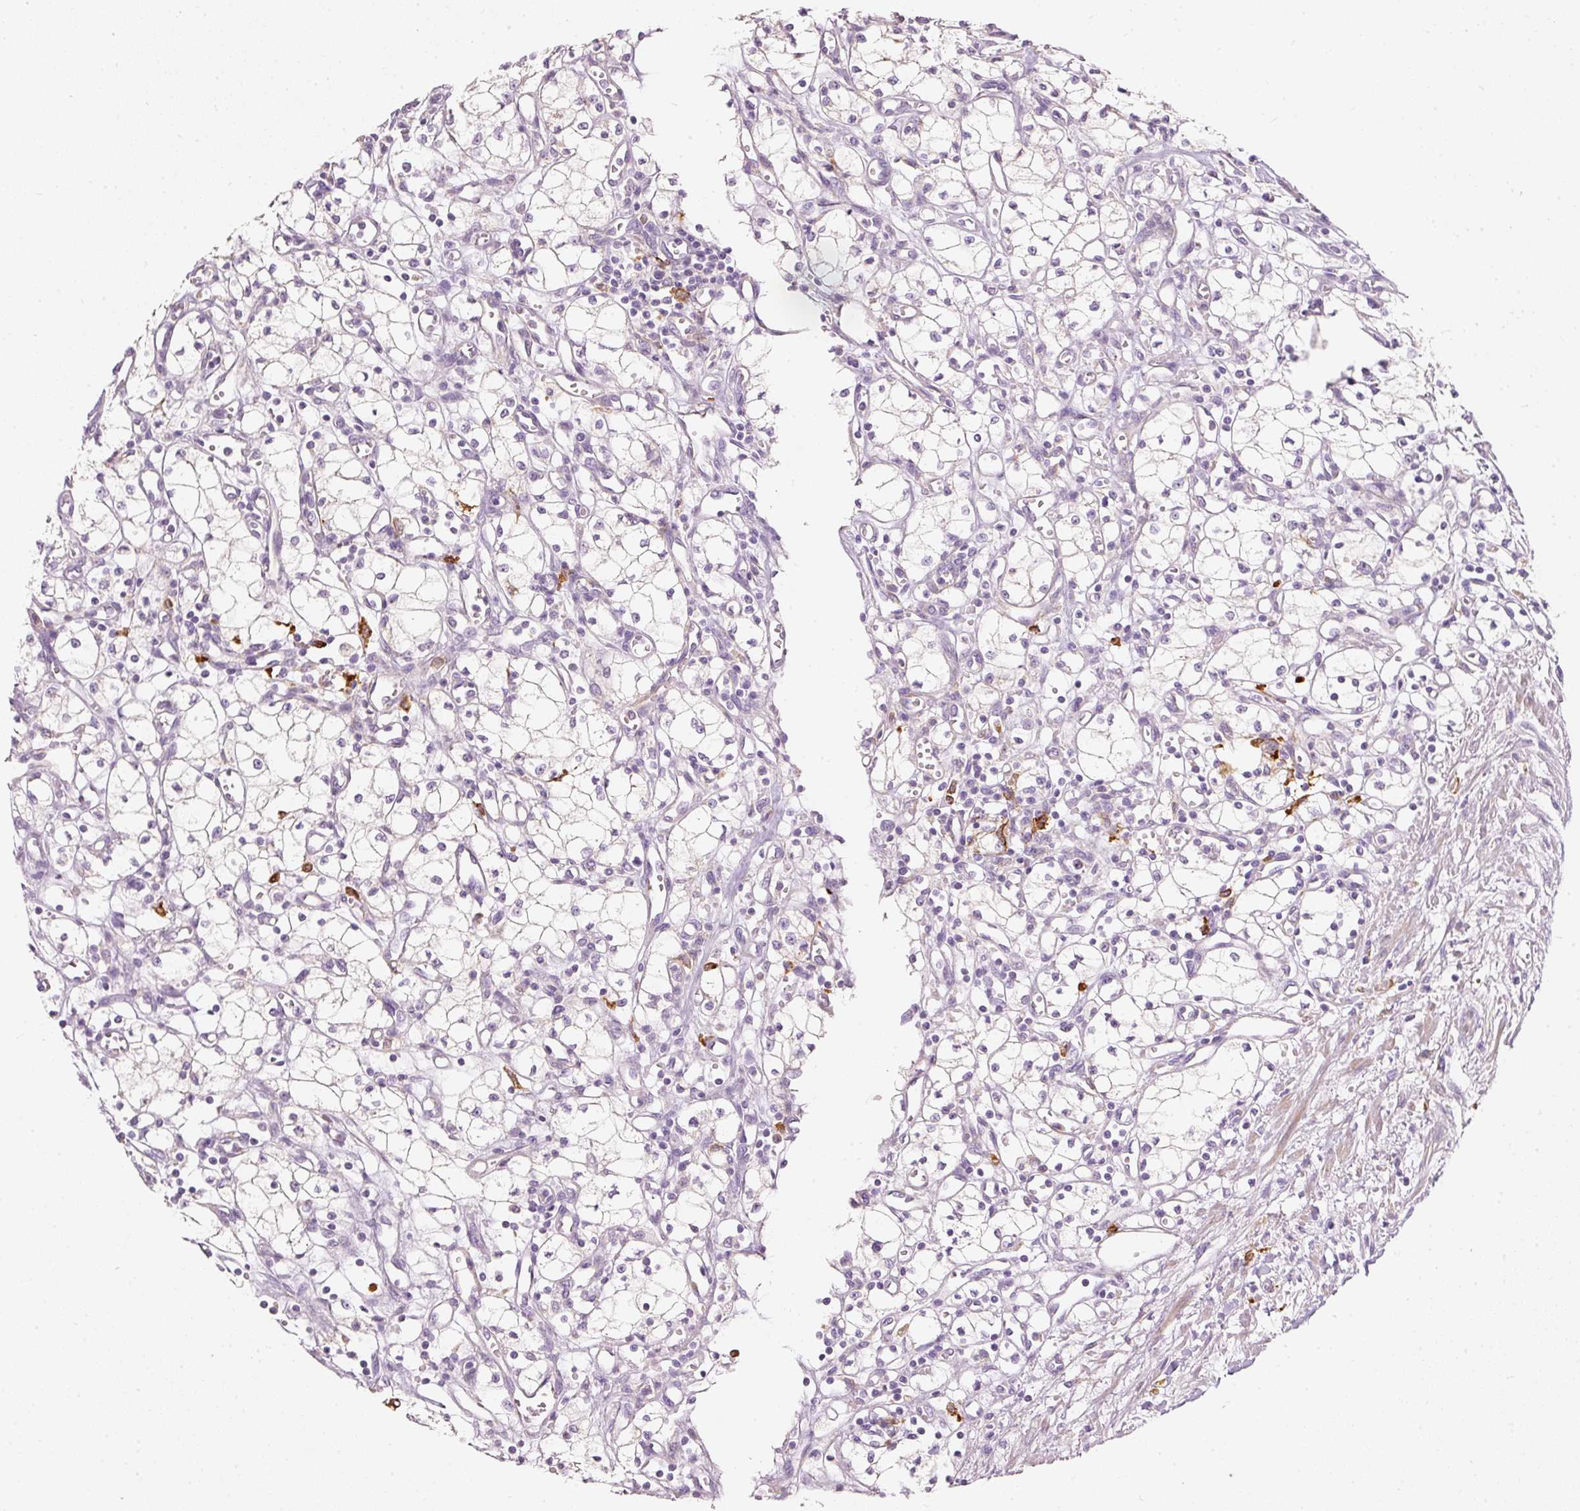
{"staining": {"intensity": "negative", "quantity": "none", "location": "none"}, "tissue": "renal cancer", "cell_type": "Tumor cells", "image_type": "cancer", "snomed": [{"axis": "morphology", "description": "Adenocarcinoma, NOS"}, {"axis": "topography", "description": "Kidney"}], "caption": "Immunohistochemistry image of neoplastic tissue: renal cancer stained with DAB (3,3'-diaminobenzidine) reveals no significant protein expression in tumor cells.", "gene": "MTHFD2", "patient": {"sex": "male", "age": 59}}